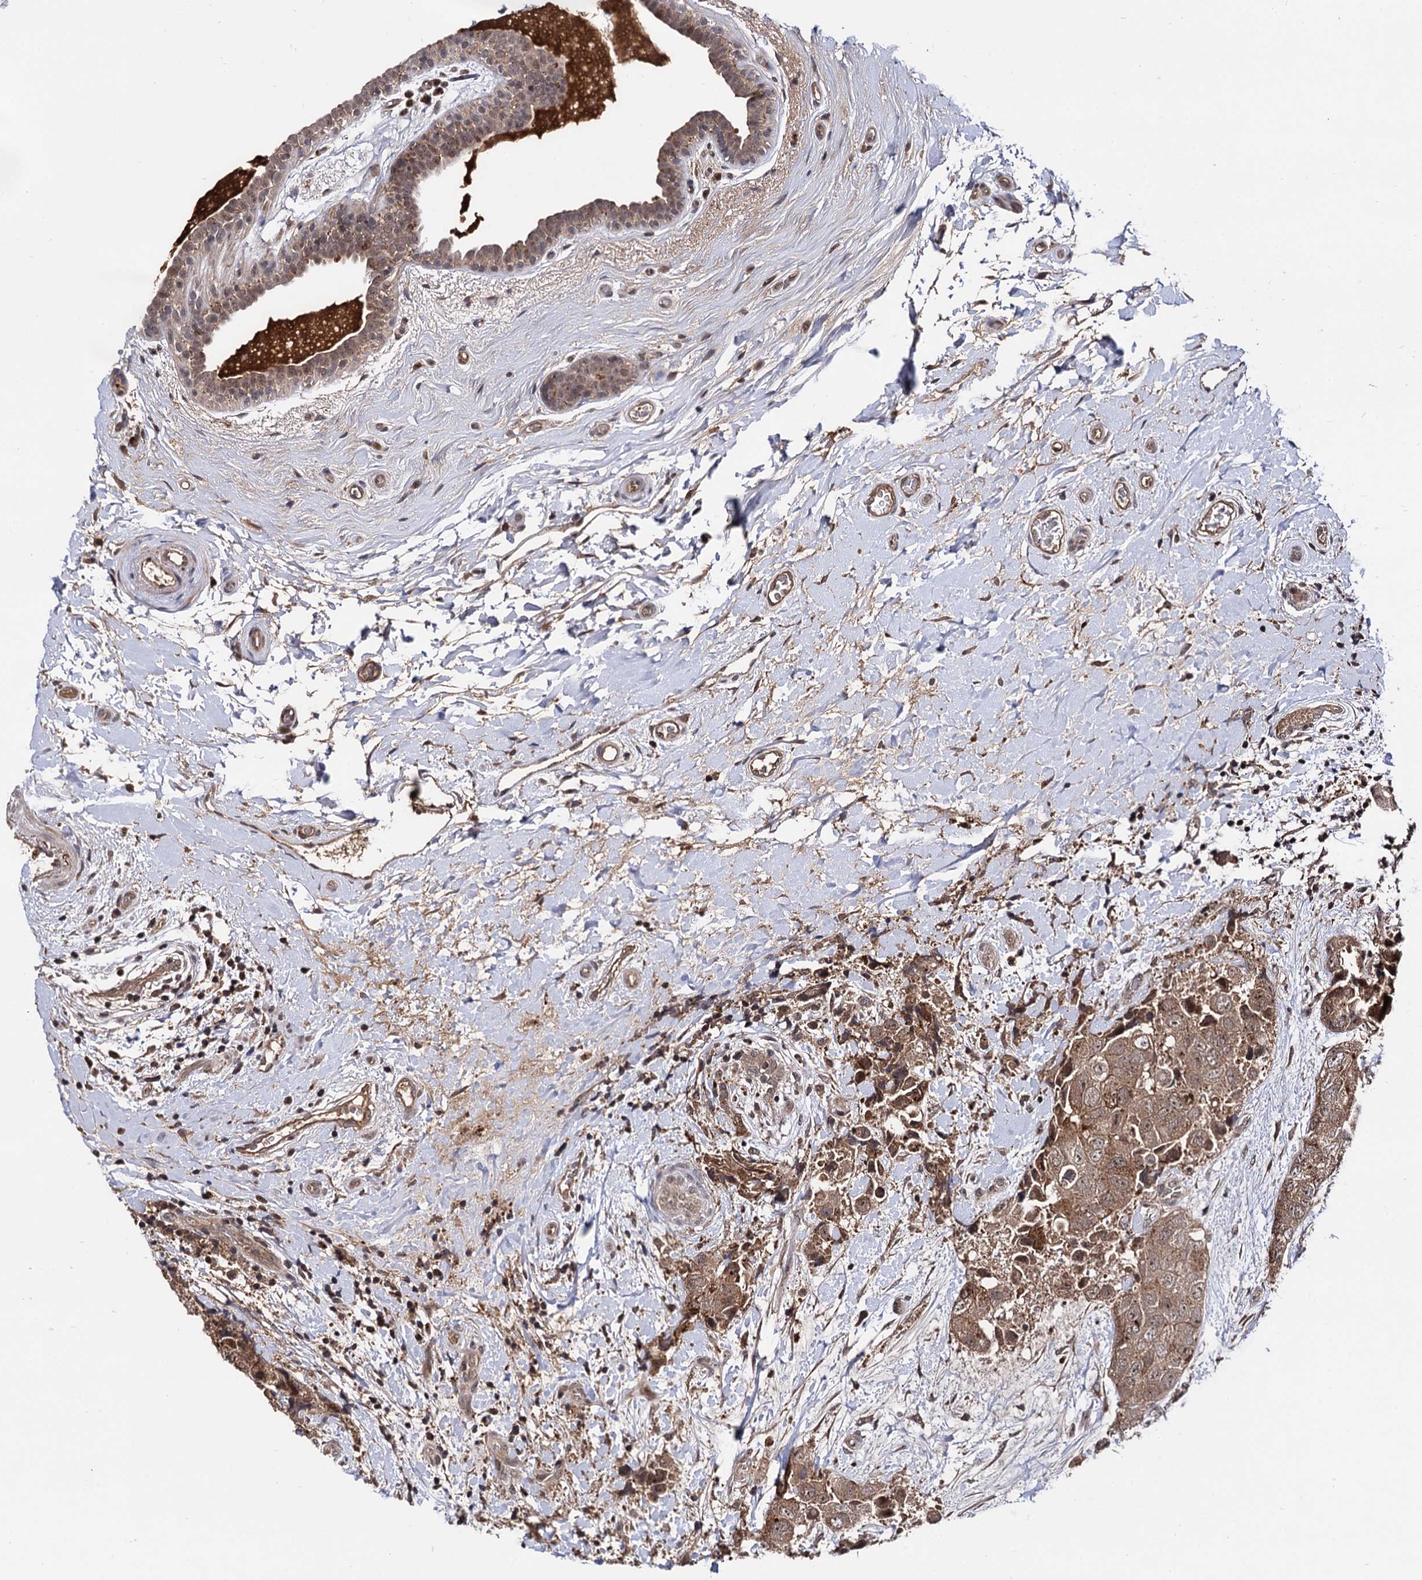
{"staining": {"intensity": "moderate", "quantity": ">75%", "location": "cytoplasmic/membranous"}, "tissue": "breast cancer", "cell_type": "Tumor cells", "image_type": "cancer", "snomed": [{"axis": "morphology", "description": "Duct carcinoma"}, {"axis": "topography", "description": "Breast"}], "caption": "Immunohistochemistry (IHC) histopathology image of breast cancer (invasive ductal carcinoma) stained for a protein (brown), which shows medium levels of moderate cytoplasmic/membranous staining in about >75% of tumor cells.", "gene": "MICAL2", "patient": {"sex": "female", "age": 62}}